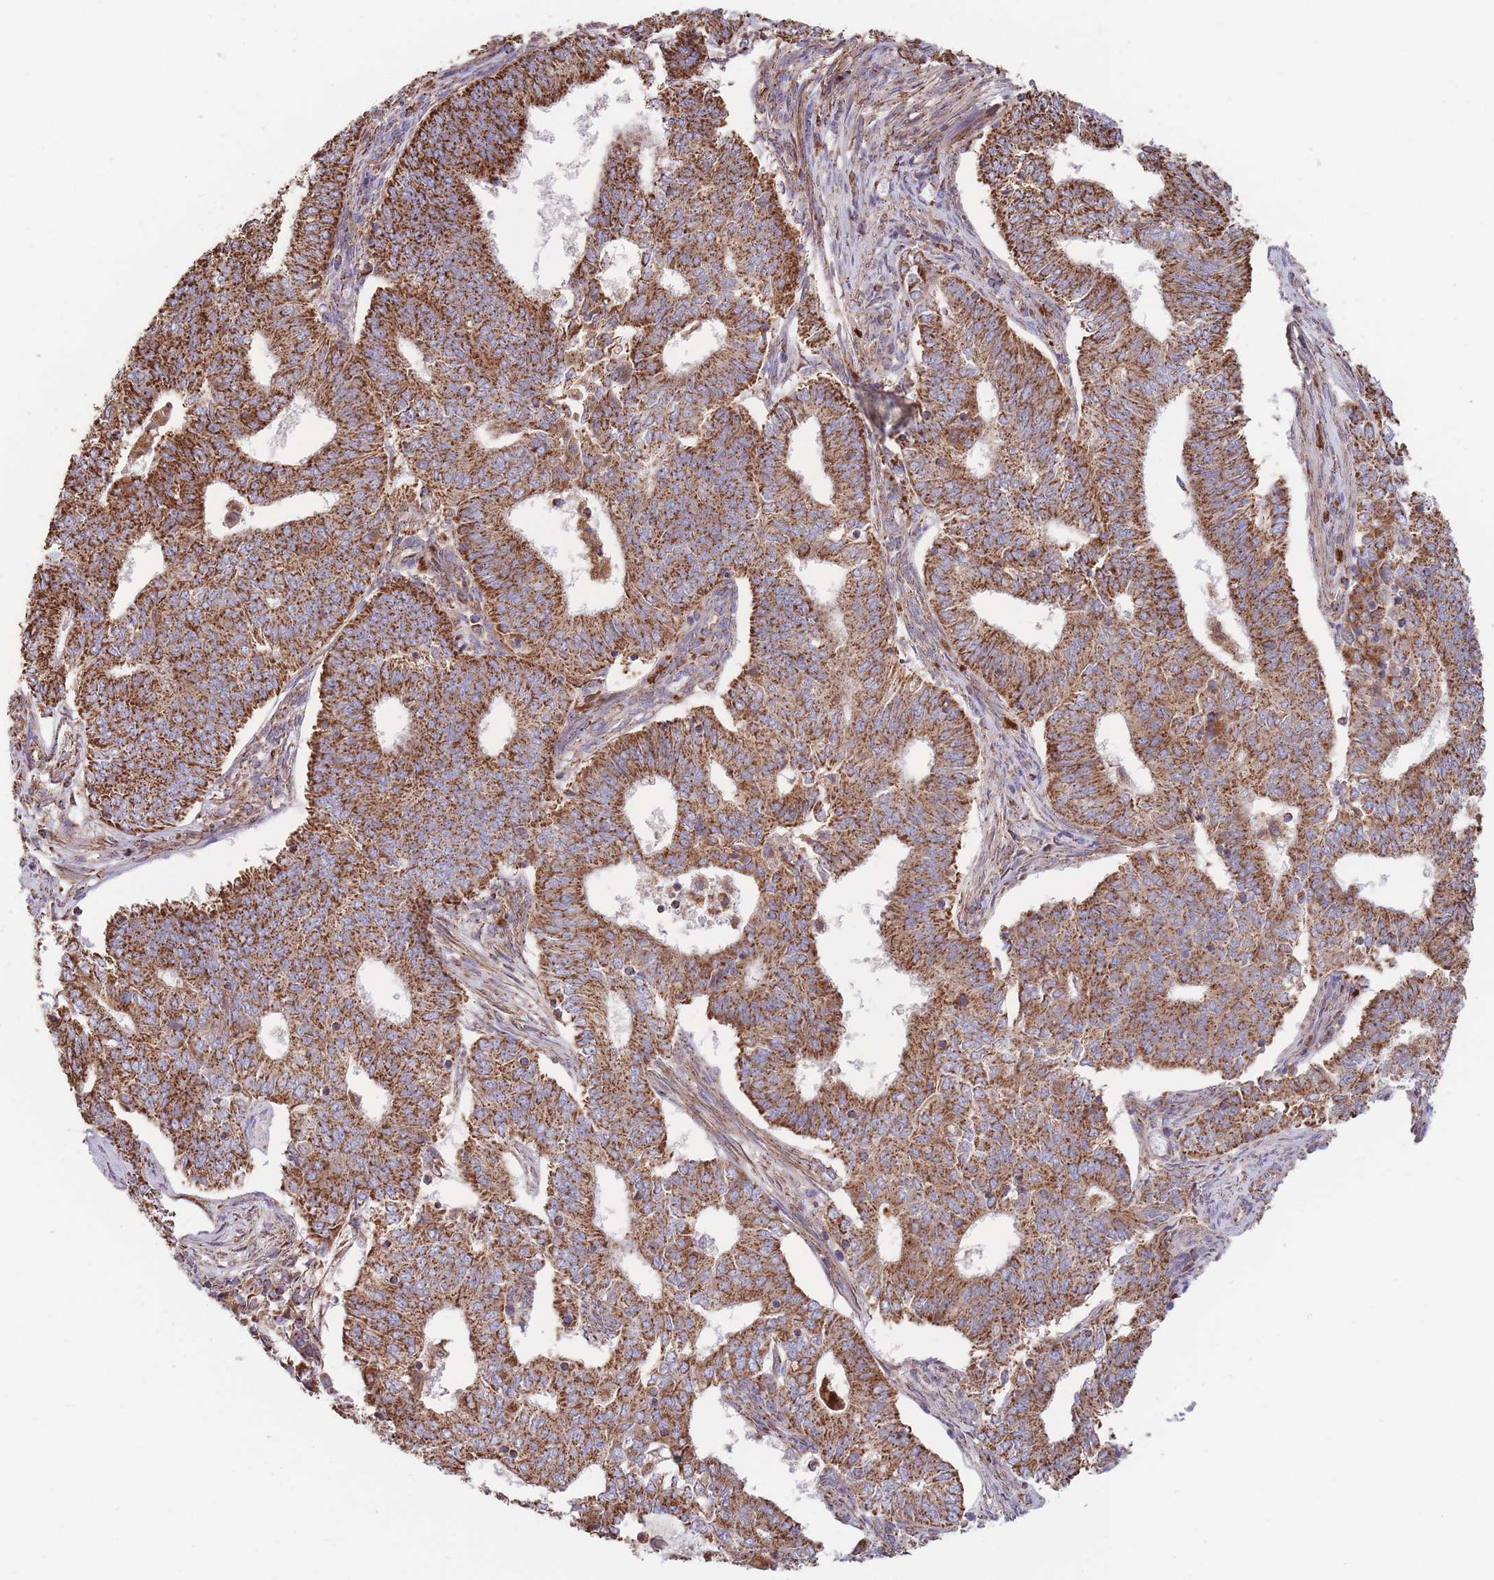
{"staining": {"intensity": "strong", "quantity": ">75%", "location": "cytoplasmic/membranous"}, "tissue": "endometrial cancer", "cell_type": "Tumor cells", "image_type": "cancer", "snomed": [{"axis": "morphology", "description": "Adenocarcinoma, NOS"}, {"axis": "topography", "description": "Endometrium"}], "caption": "The histopathology image shows immunohistochemical staining of endometrial cancer. There is strong cytoplasmic/membranous expression is identified in about >75% of tumor cells. The staining was performed using DAB (3,3'-diaminobenzidine), with brown indicating positive protein expression. Nuclei are stained blue with hematoxylin.", "gene": "FKBP8", "patient": {"sex": "female", "age": 62}}